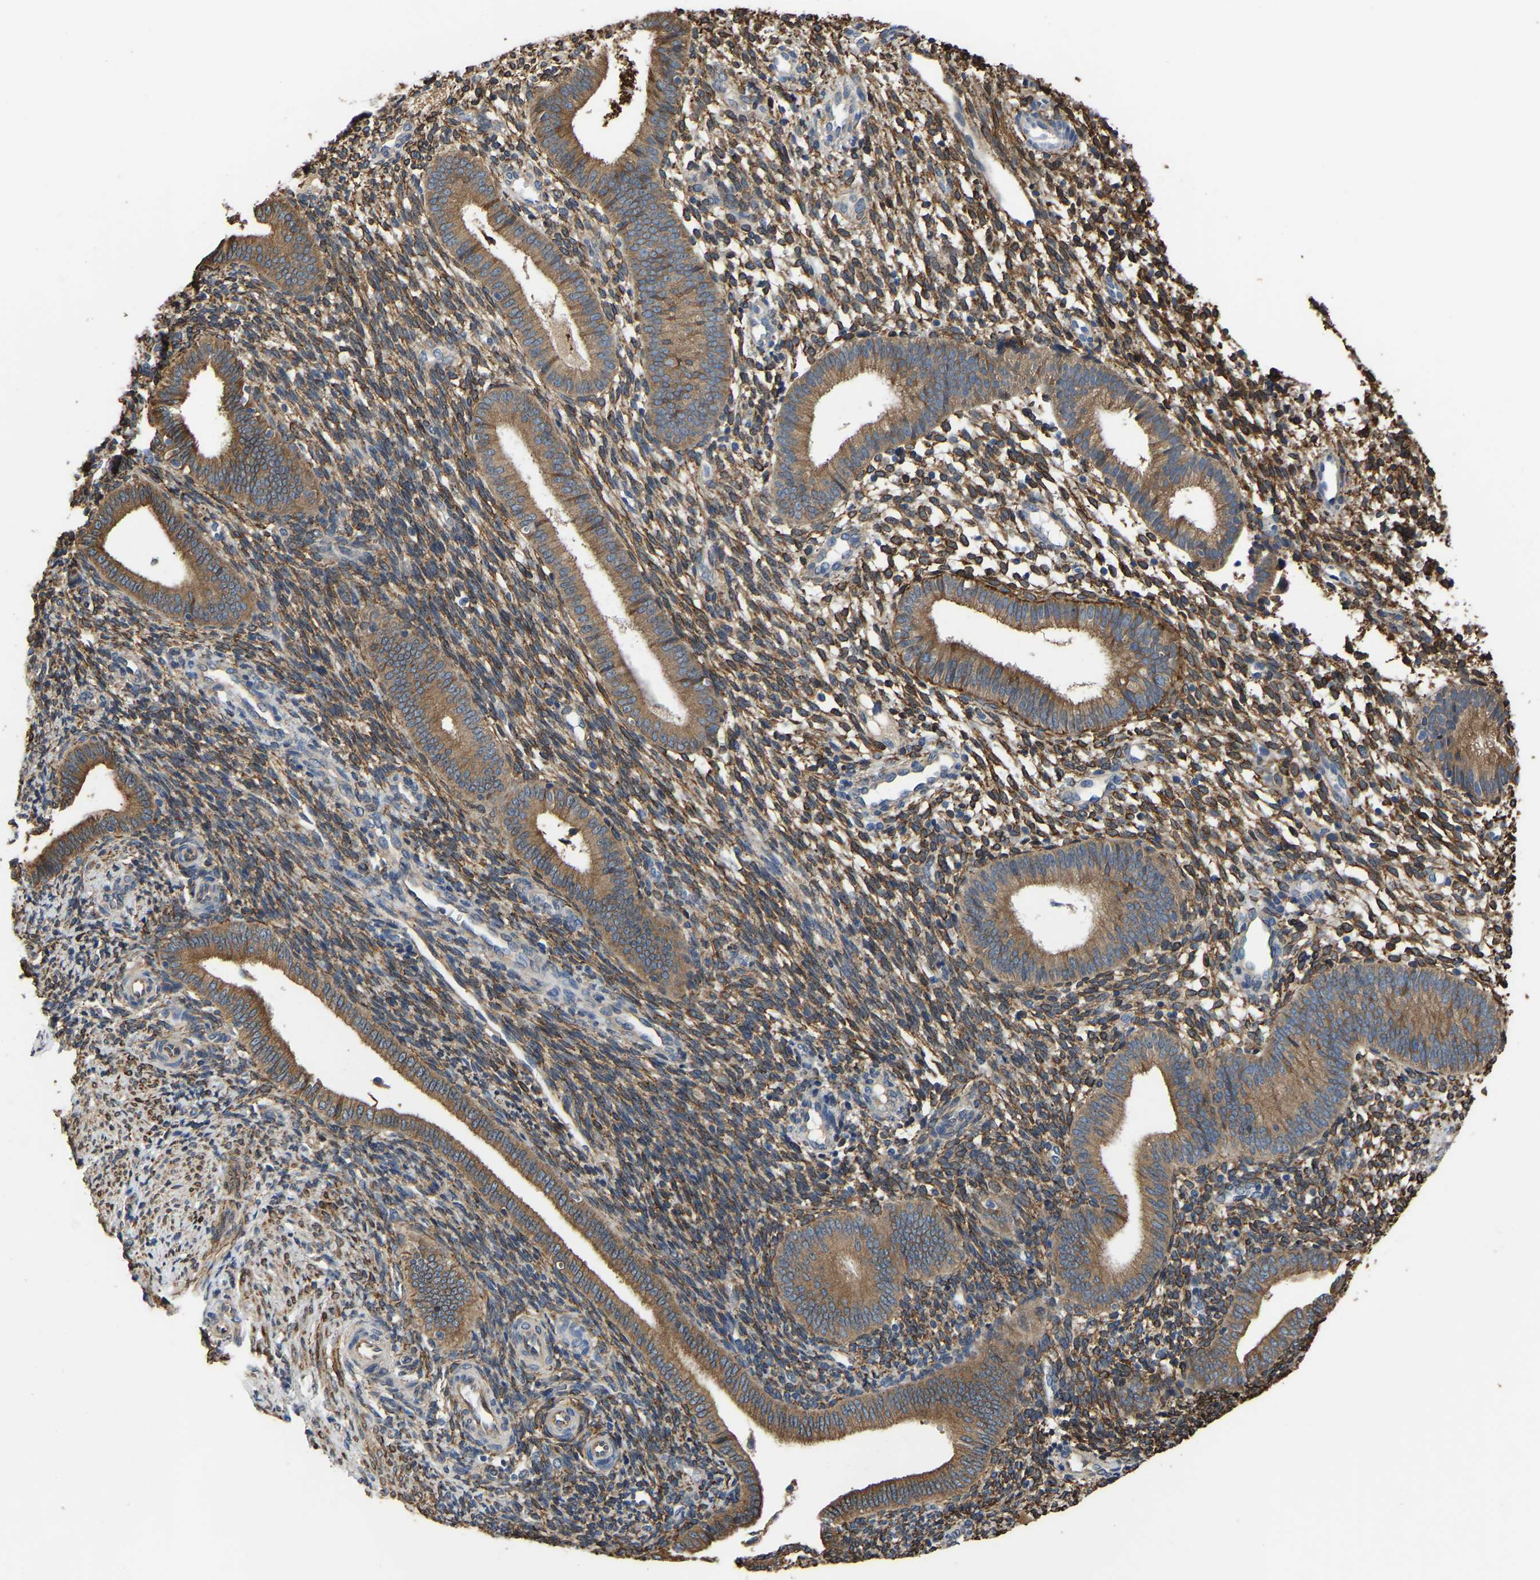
{"staining": {"intensity": "strong", "quantity": ">75%", "location": "cytoplasmic/membranous"}, "tissue": "endometrium", "cell_type": "Cells in endometrial stroma", "image_type": "normal", "snomed": [{"axis": "morphology", "description": "Normal tissue, NOS"}, {"axis": "topography", "description": "Uterus"}, {"axis": "topography", "description": "Endometrium"}], "caption": "Immunohistochemistry (IHC) of normal endometrium displays high levels of strong cytoplasmic/membranous staining in approximately >75% of cells in endometrial stroma. (DAB = brown stain, brightfield microscopy at high magnification).", "gene": "ARL6IP5", "patient": {"sex": "female", "age": 33}}